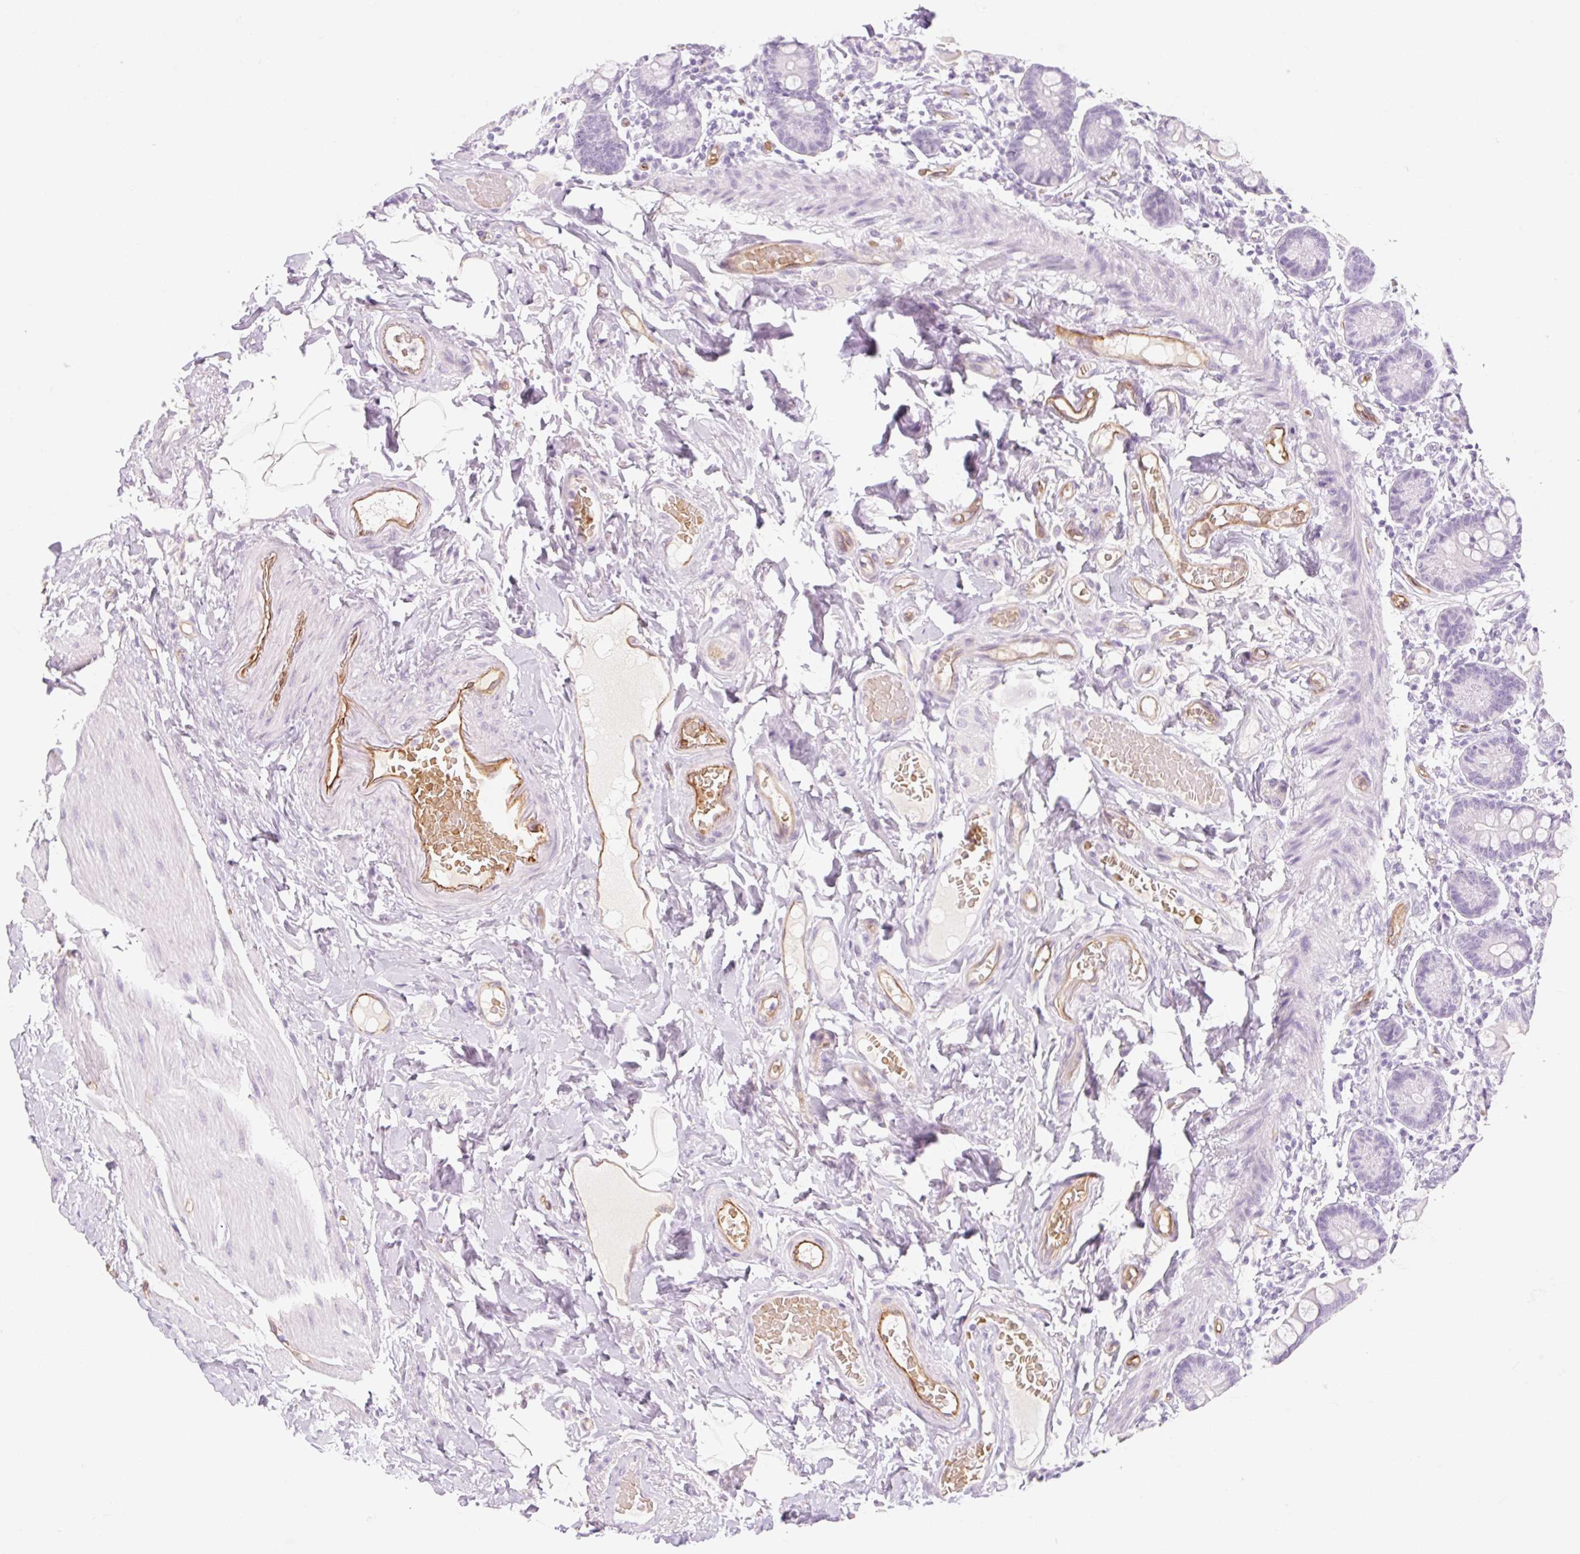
{"staining": {"intensity": "negative", "quantity": "none", "location": "none"}, "tissue": "small intestine", "cell_type": "Glandular cells", "image_type": "normal", "snomed": [{"axis": "morphology", "description": "Normal tissue, NOS"}, {"axis": "topography", "description": "Small intestine"}], "caption": "The image demonstrates no staining of glandular cells in normal small intestine.", "gene": "TAF1L", "patient": {"sex": "female", "age": 64}}